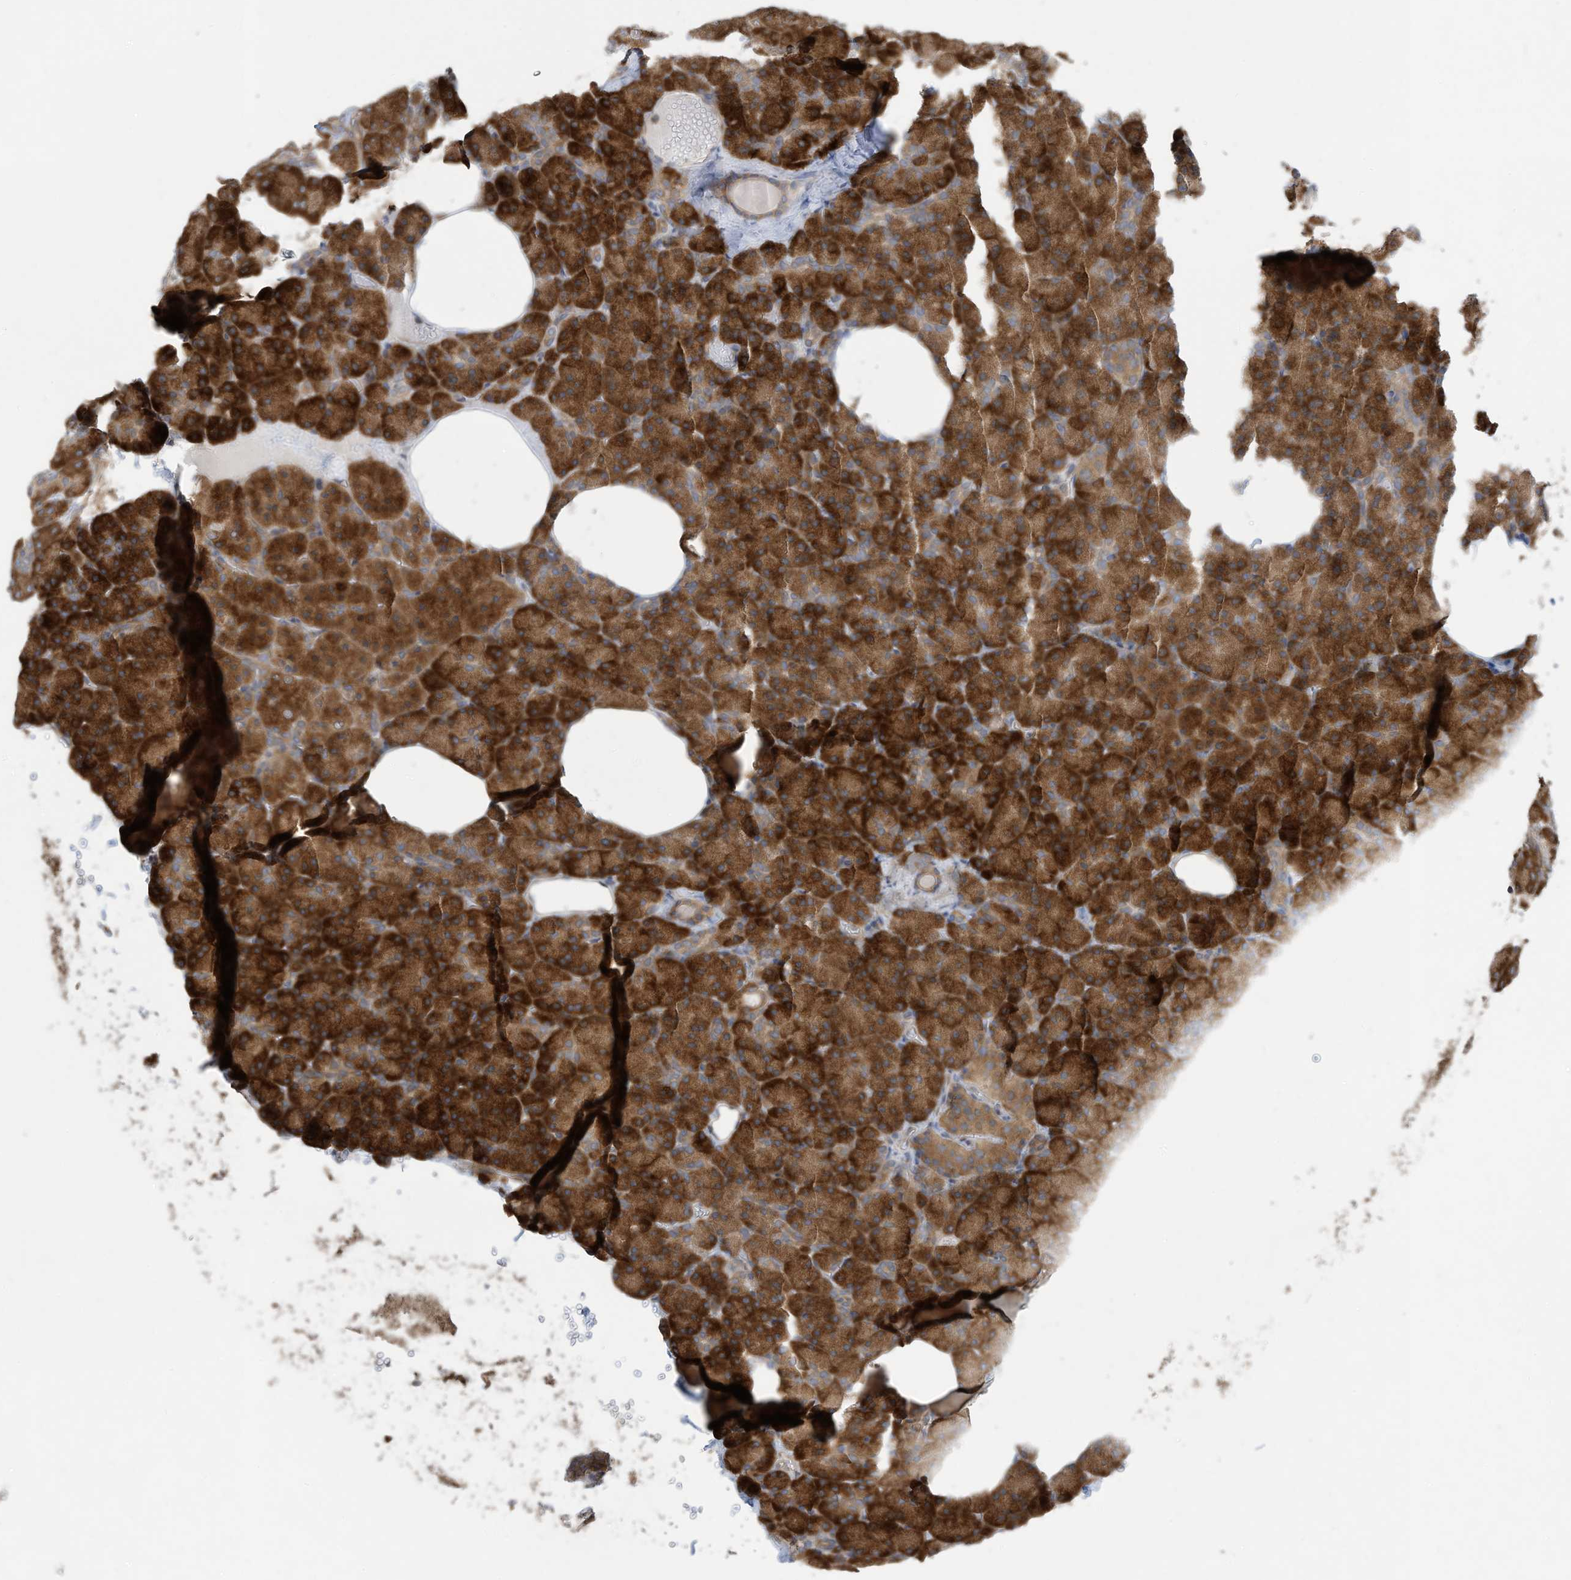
{"staining": {"intensity": "strong", "quantity": ">75%", "location": "cytoplasmic/membranous"}, "tissue": "pancreas", "cell_type": "Exocrine glandular cells", "image_type": "normal", "snomed": [{"axis": "morphology", "description": "Normal tissue, NOS"}, {"axis": "morphology", "description": "Carcinoid, malignant, NOS"}, {"axis": "topography", "description": "Pancreas"}], "caption": "Pancreas stained with DAB immunohistochemistry shows high levels of strong cytoplasmic/membranous expression in approximately >75% of exocrine glandular cells.", "gene": "USE1", "patient": {"sex": "female", "age": 35}}